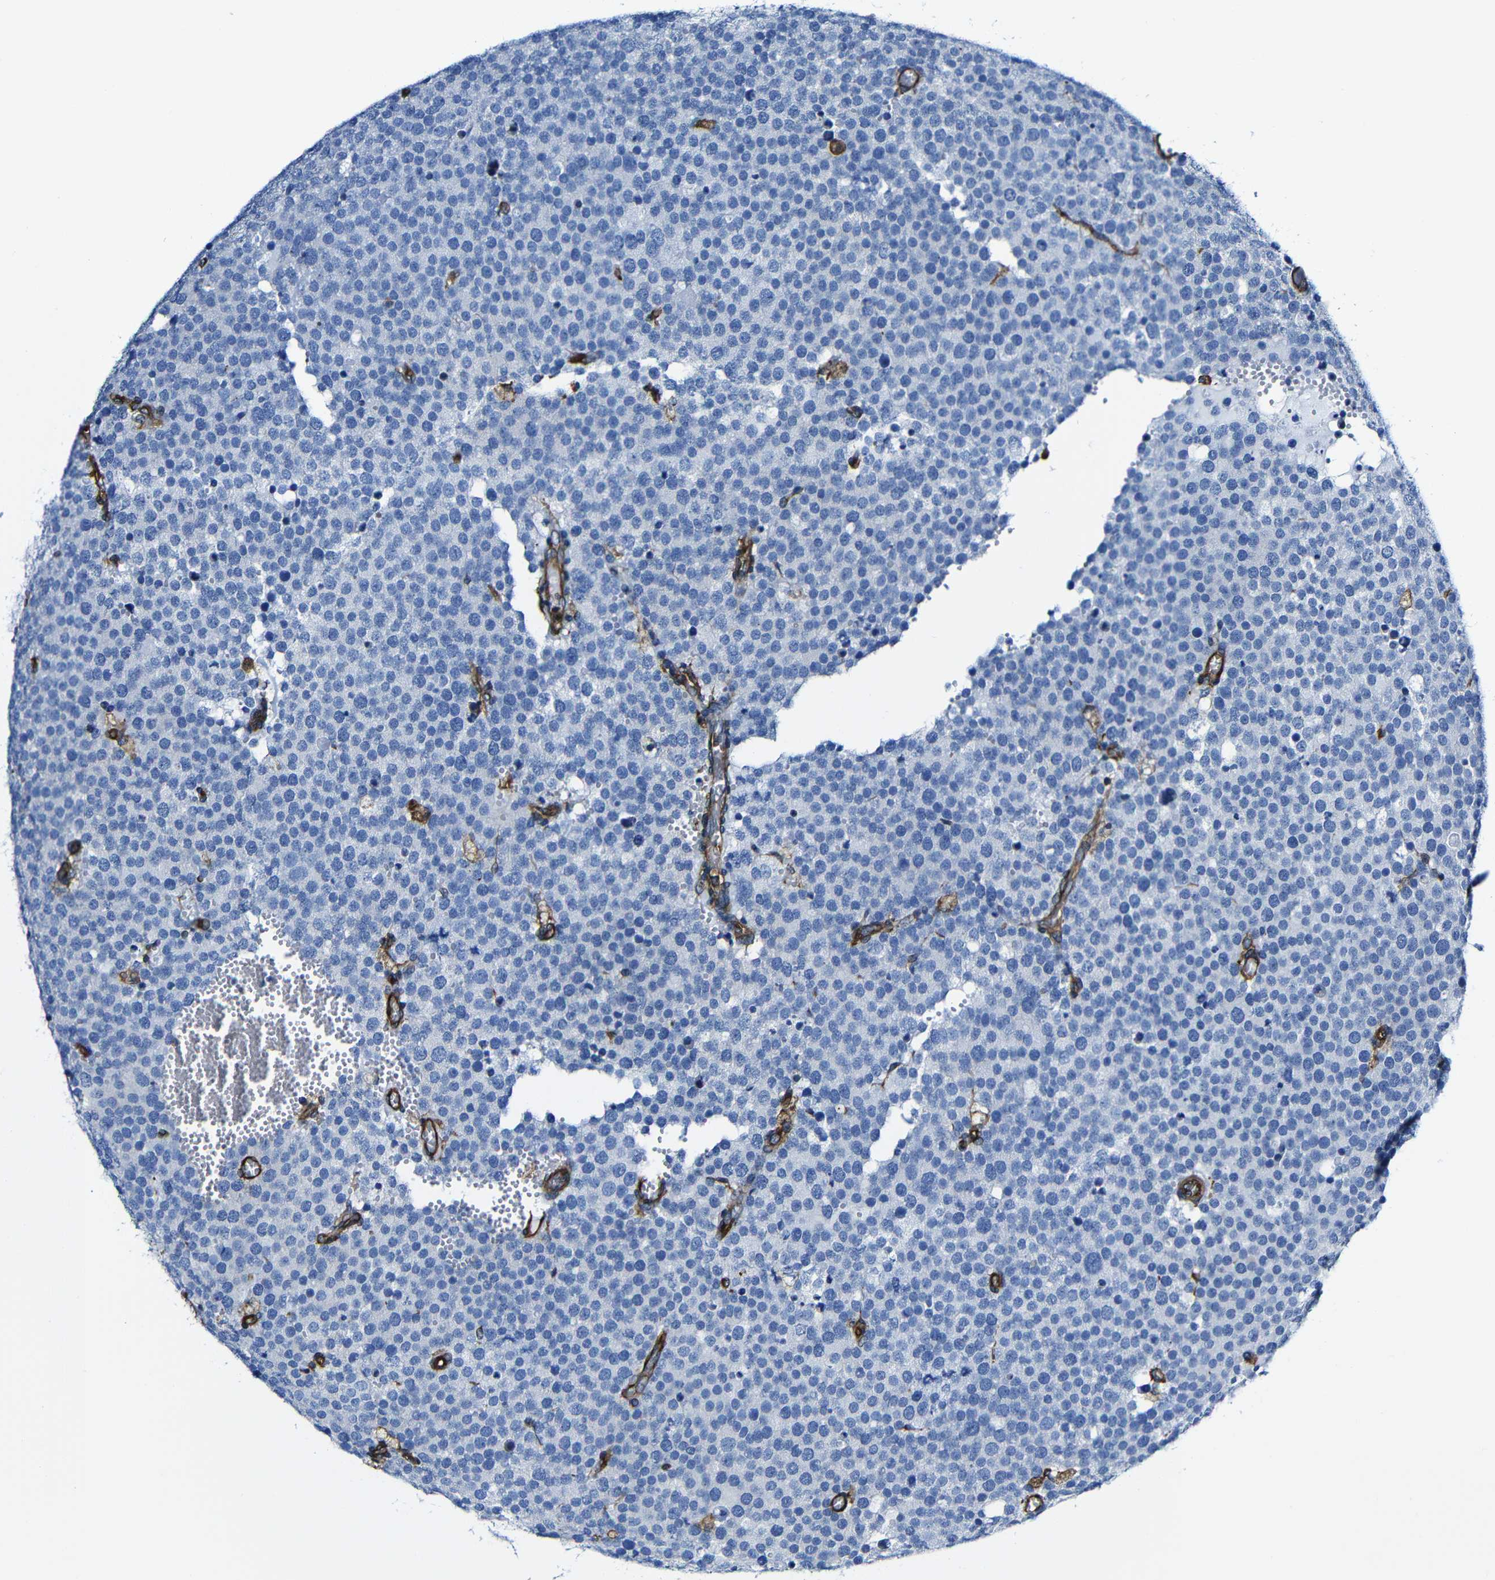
{"staining": {"intensity": "negative", "quantity": "none", "location": "none"}, "tissue": "testis cancer", "cell_type": "Tumor cells", "image_type": "cancer", "snomed": [{"axis": "morphology", "description": "Normal tissue, NOS"}, {"axis": "morphology", "description": "Seminoma, NOS"}, {"axis": "topography", "description": "Testis"}], "caption": "This is an immunohistochemistry (IHC) micrograph of human testis cancer (seminoma). There is no expression in tumor cells.", "gene": "MSN", "patient": {"sex": "male", "age": 71}}